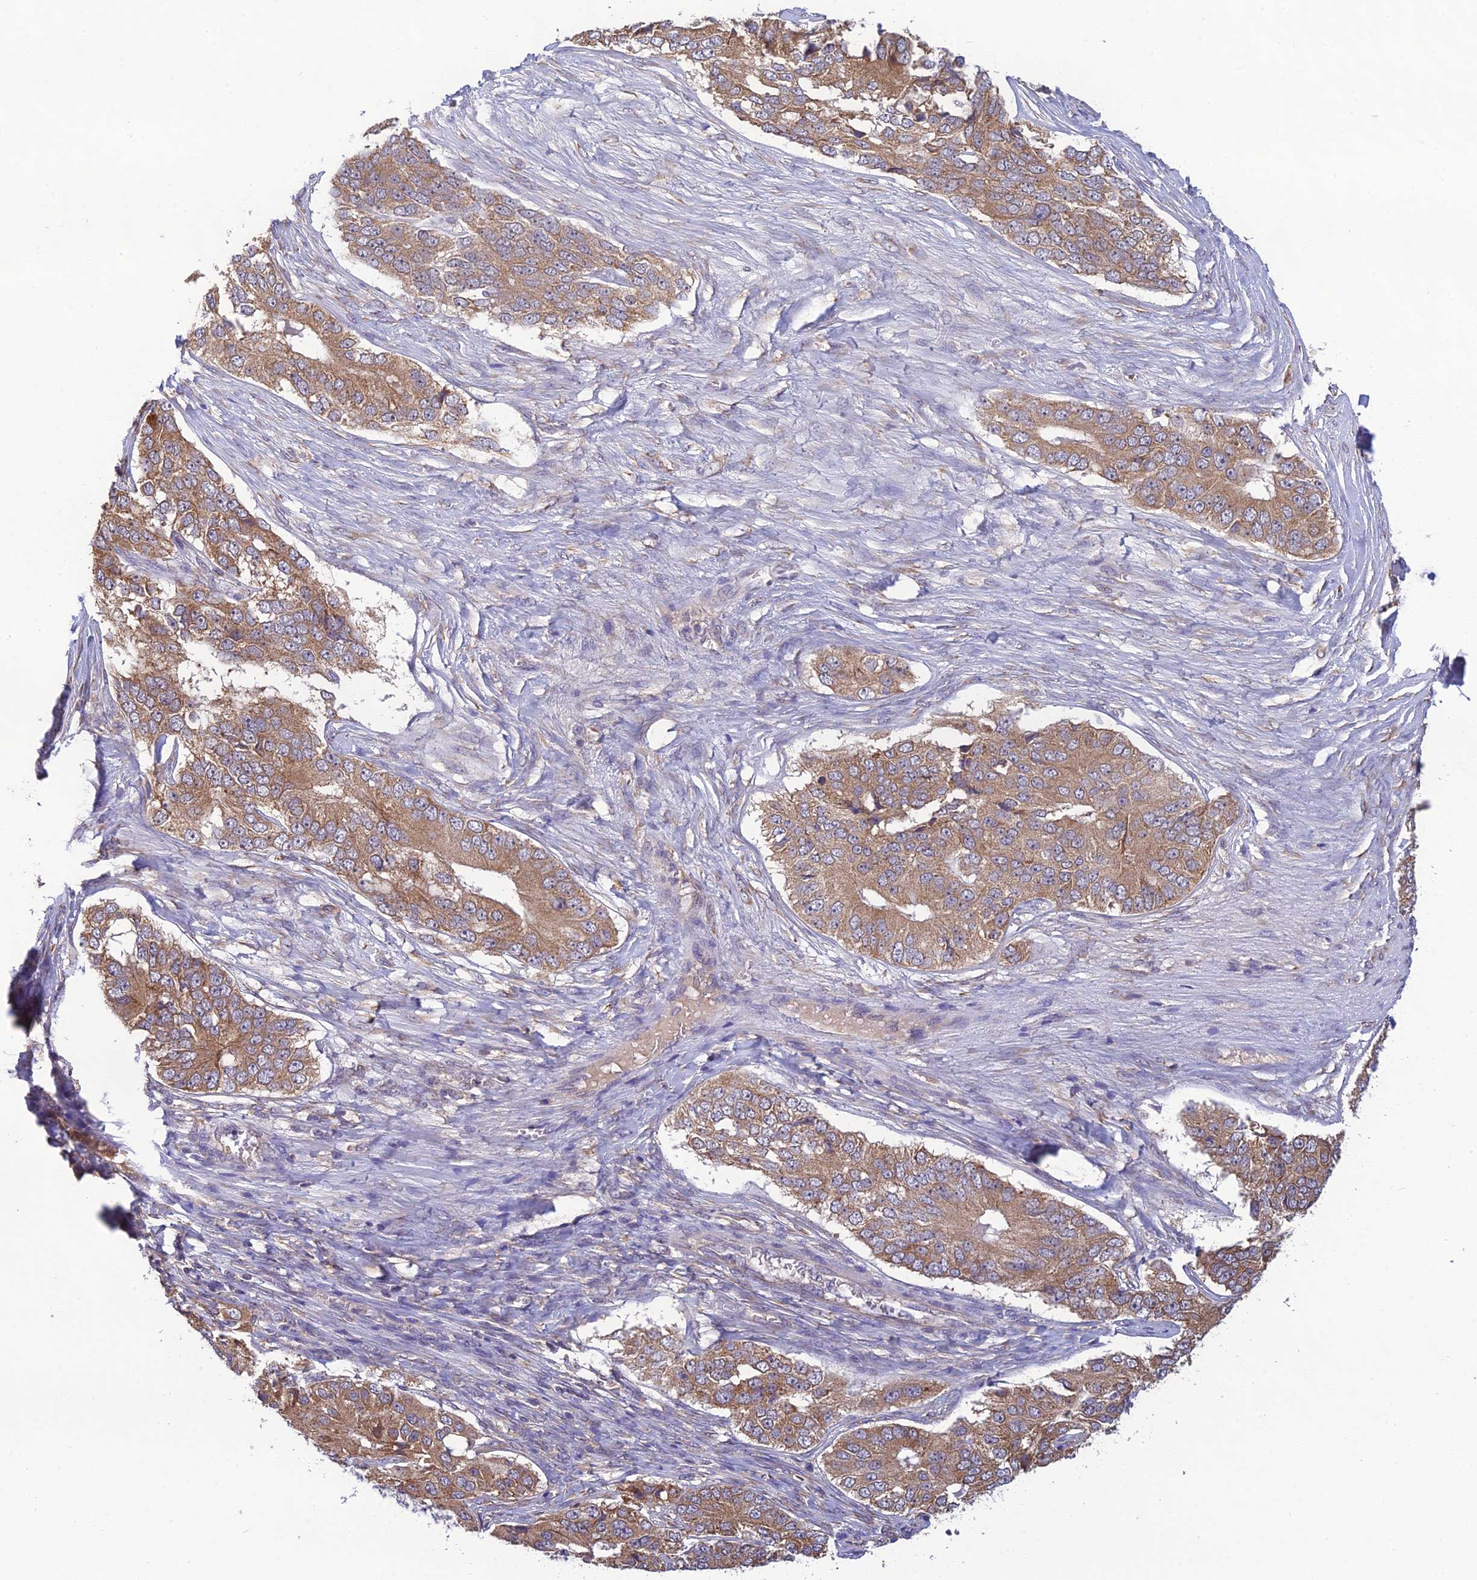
{"staining": {"intensity": "moderate", "quantity": ">75%", "location": "cytoplasmic/membranous"}, "tissue": "ovarian cancer", "cell_type": "Tumor cells", "image_type": "cancer", "snomed": [{"axis": "morphology", "description": "Carcinoma, endometroid"}, {"axis": "topography", "description": "Ovary"}], "caption": "Protein expression analysis of ovarian cancer shows moderate cytoplasmic/membranous positivity in approximately >75% of tumor cells.", "gene": "MRNIP", "patient": {"sex": "female", "age": 51}}